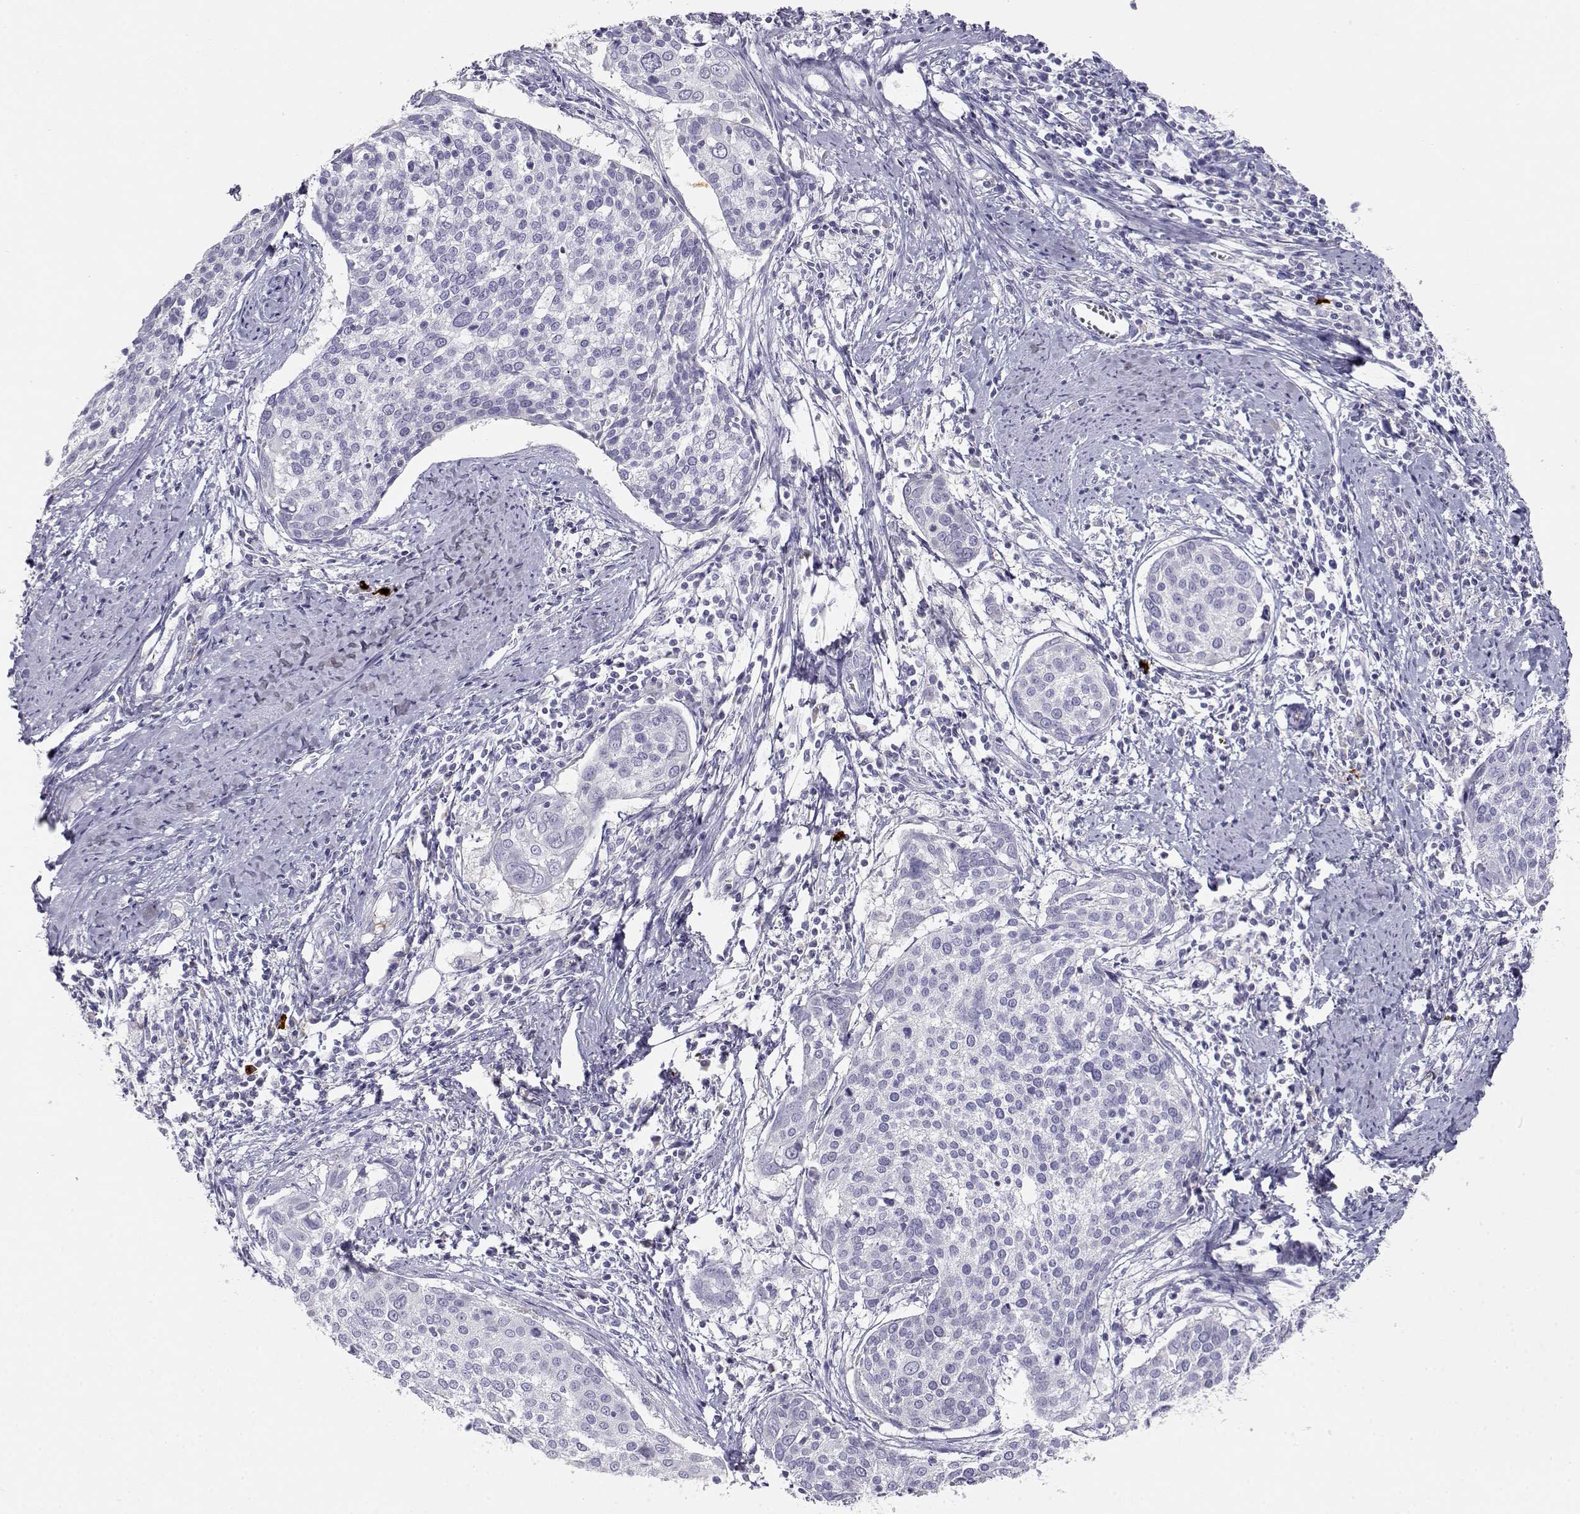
{"staining": {"intensity": "negative", "quantity": "none", "location": "none"}, "tissue": "cervical cancer", "cell_type": "Tumor cells", "image_type": "cancer", "snomed": [{"axis": "morphology", "description": "Squamous cell carcinoma, NOS"}, {"axis": "topography", "description": "Cervix"}], "caption": "Cervical cancer was stained to show a protein in brown. There is no significant staining in tumor cells.", "gene": "GPR174", "patient": {"sex": "female", "age": 39}}